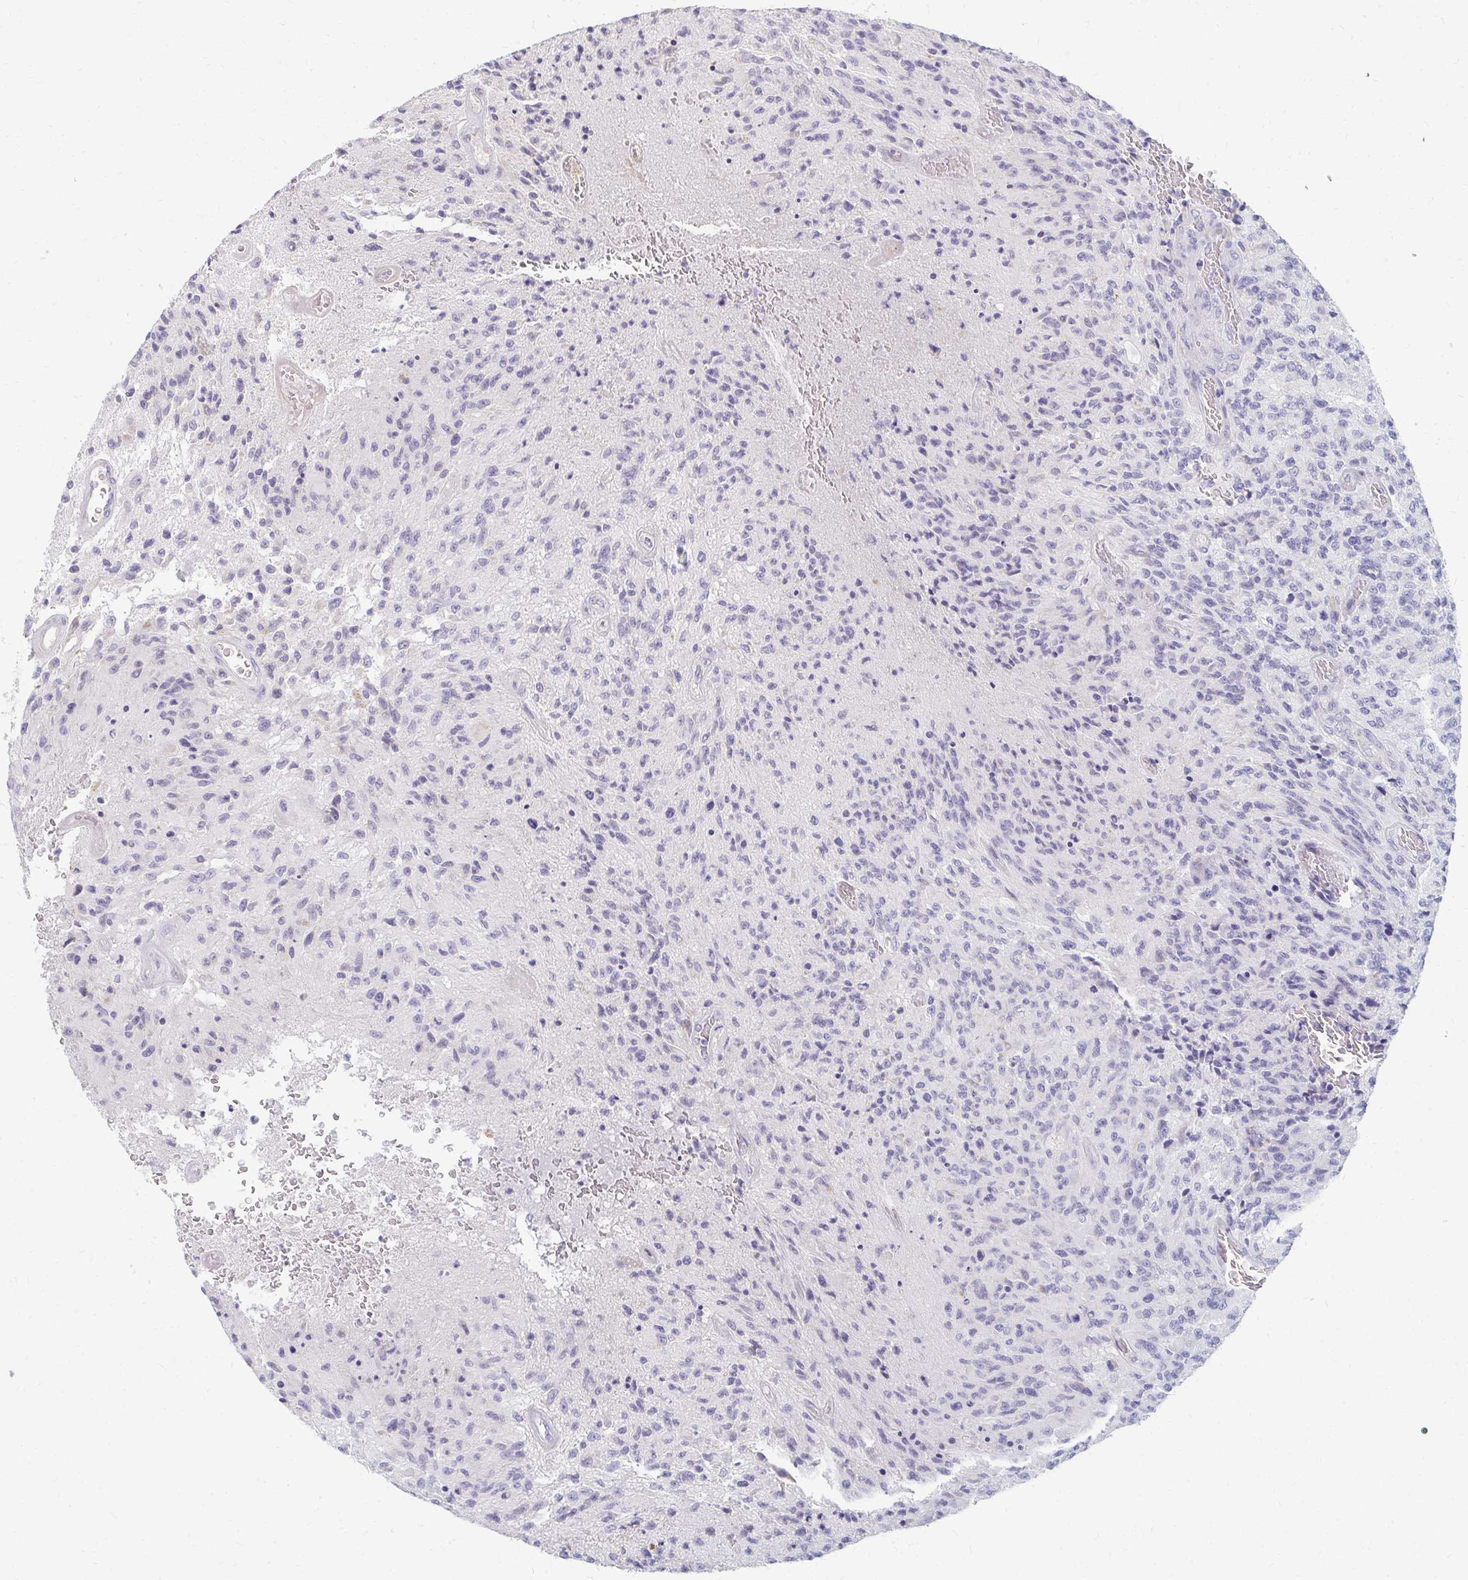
{"staining": {"intensity": "negative", "quantity": "none", "location": "none"}, "tissue": "glioma", "cell_type": "Tumor cells", "image_type": "cancer", "snomed": [{"axis": "morphology", "description": "Normal tissue, NOS"}, {"axis": "morphology", "description": "Glioma, malignant, High grade"}, {"axis": "topography", "description": "Cerebral cortex"}], "caption": "The photomicrograph exhibits no significant expression in tumor cells of glioma. The staining was performed using DAB (3,3'-diaminobenzidine) to visualize the protein expression in brown, while the nuclei were stained in blue with hematoxylin (Magnification: 20x).", "gene": "OR10V1", "patient": {"sex": "male", "age": 56}}